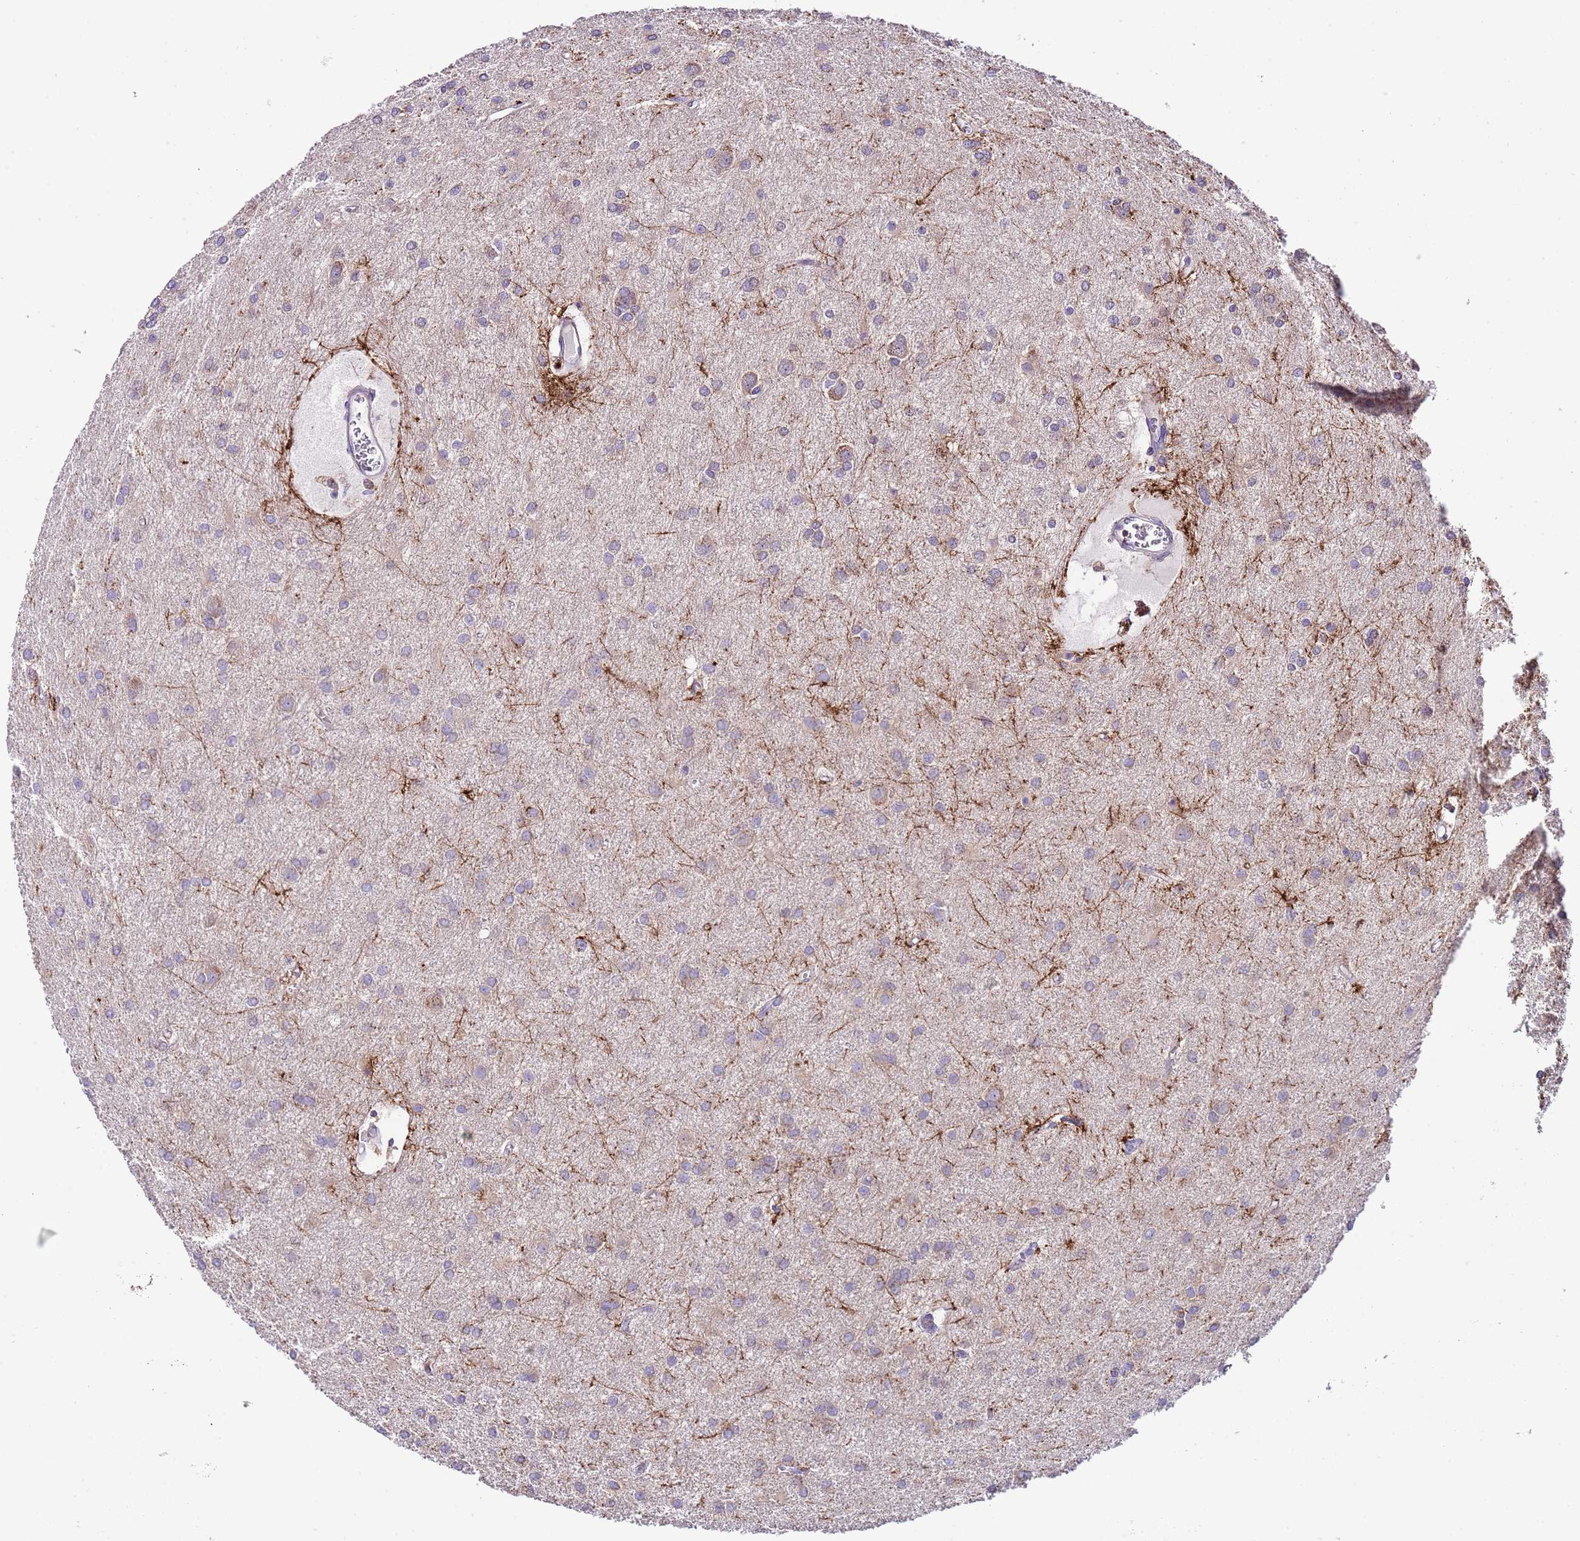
{"staining": {"intensity": "weak", "quantity": "<25%", "location": "cytoplasmic/membranous"}, "tissue": "glioma", "cell_type": "Tumor cells", "image_type": "cancer", "snomed": [{"axis": "morphology", "description": "Glioma, malignant, High grade"}, {"axis": "topography", "description": "Brain"}], "caption": "Tumor cells show no significant expression in malignant glioma (high-grade). (DAB (3,3'-diaminobenzidine) IHC, high magnification).", "gene": "RPS10", "patient": {"sex": "female", "age": 50}}